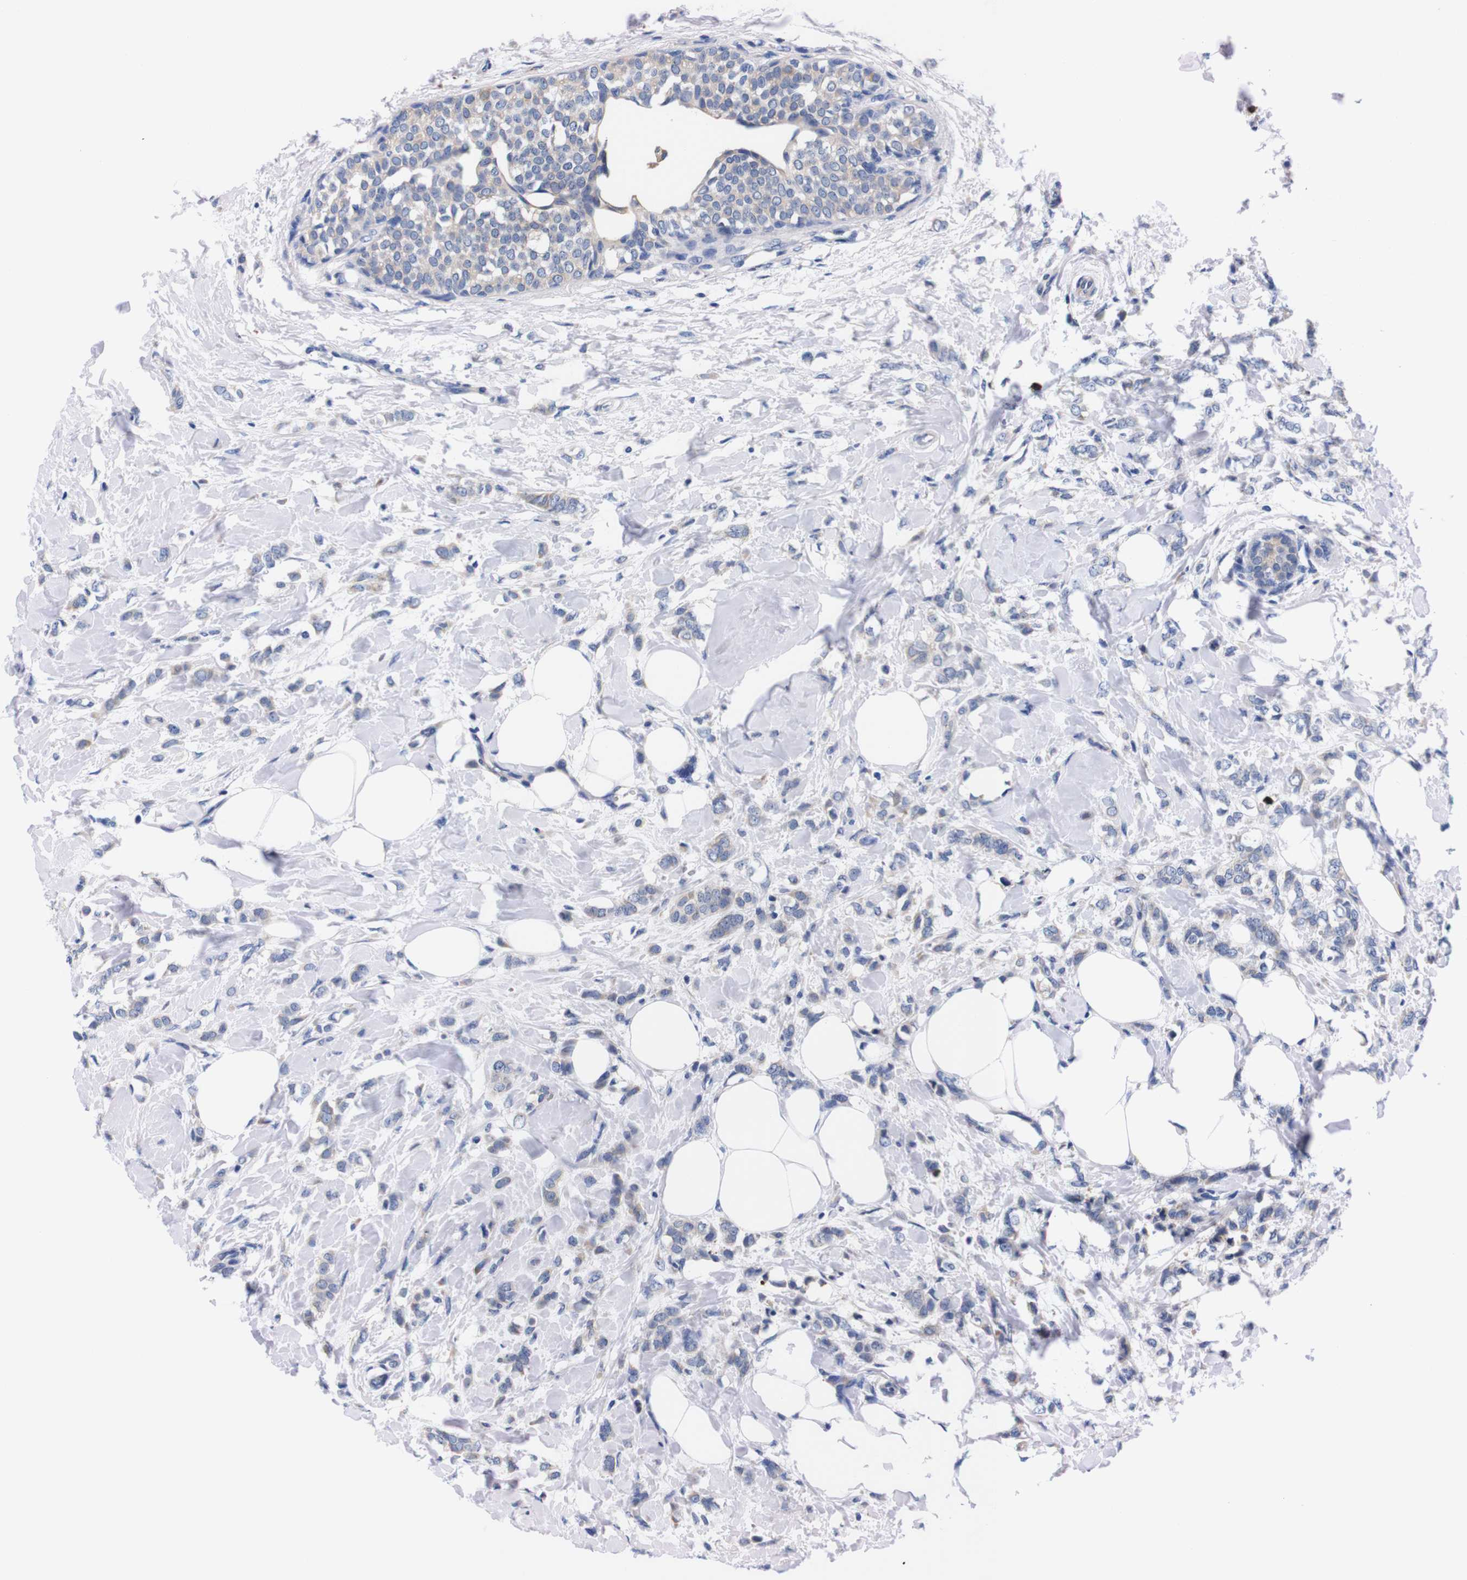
{"staining": {"intensity": "weak", "quantity": "<25%", "location": "cytoplasmic/membranous"}, "tissue": "breast cancer", "cell_type": "Tumor cells", "image_type": "cancer", "snomed": [{"axis": "morphology", "description": "Lobular carcinoma, in situ"}, {"axis": "morphology", "description": "Lobular carcinoma"}, {"axis": "topography", "description": "Breast"}], "caption": "Immunohistochemistry (IHC) of breast lobular carcinoma in situ exhibits no positivity in tumor cells.", "gene": "NEBL", "patient": {"sex": "female", "age": 41}}